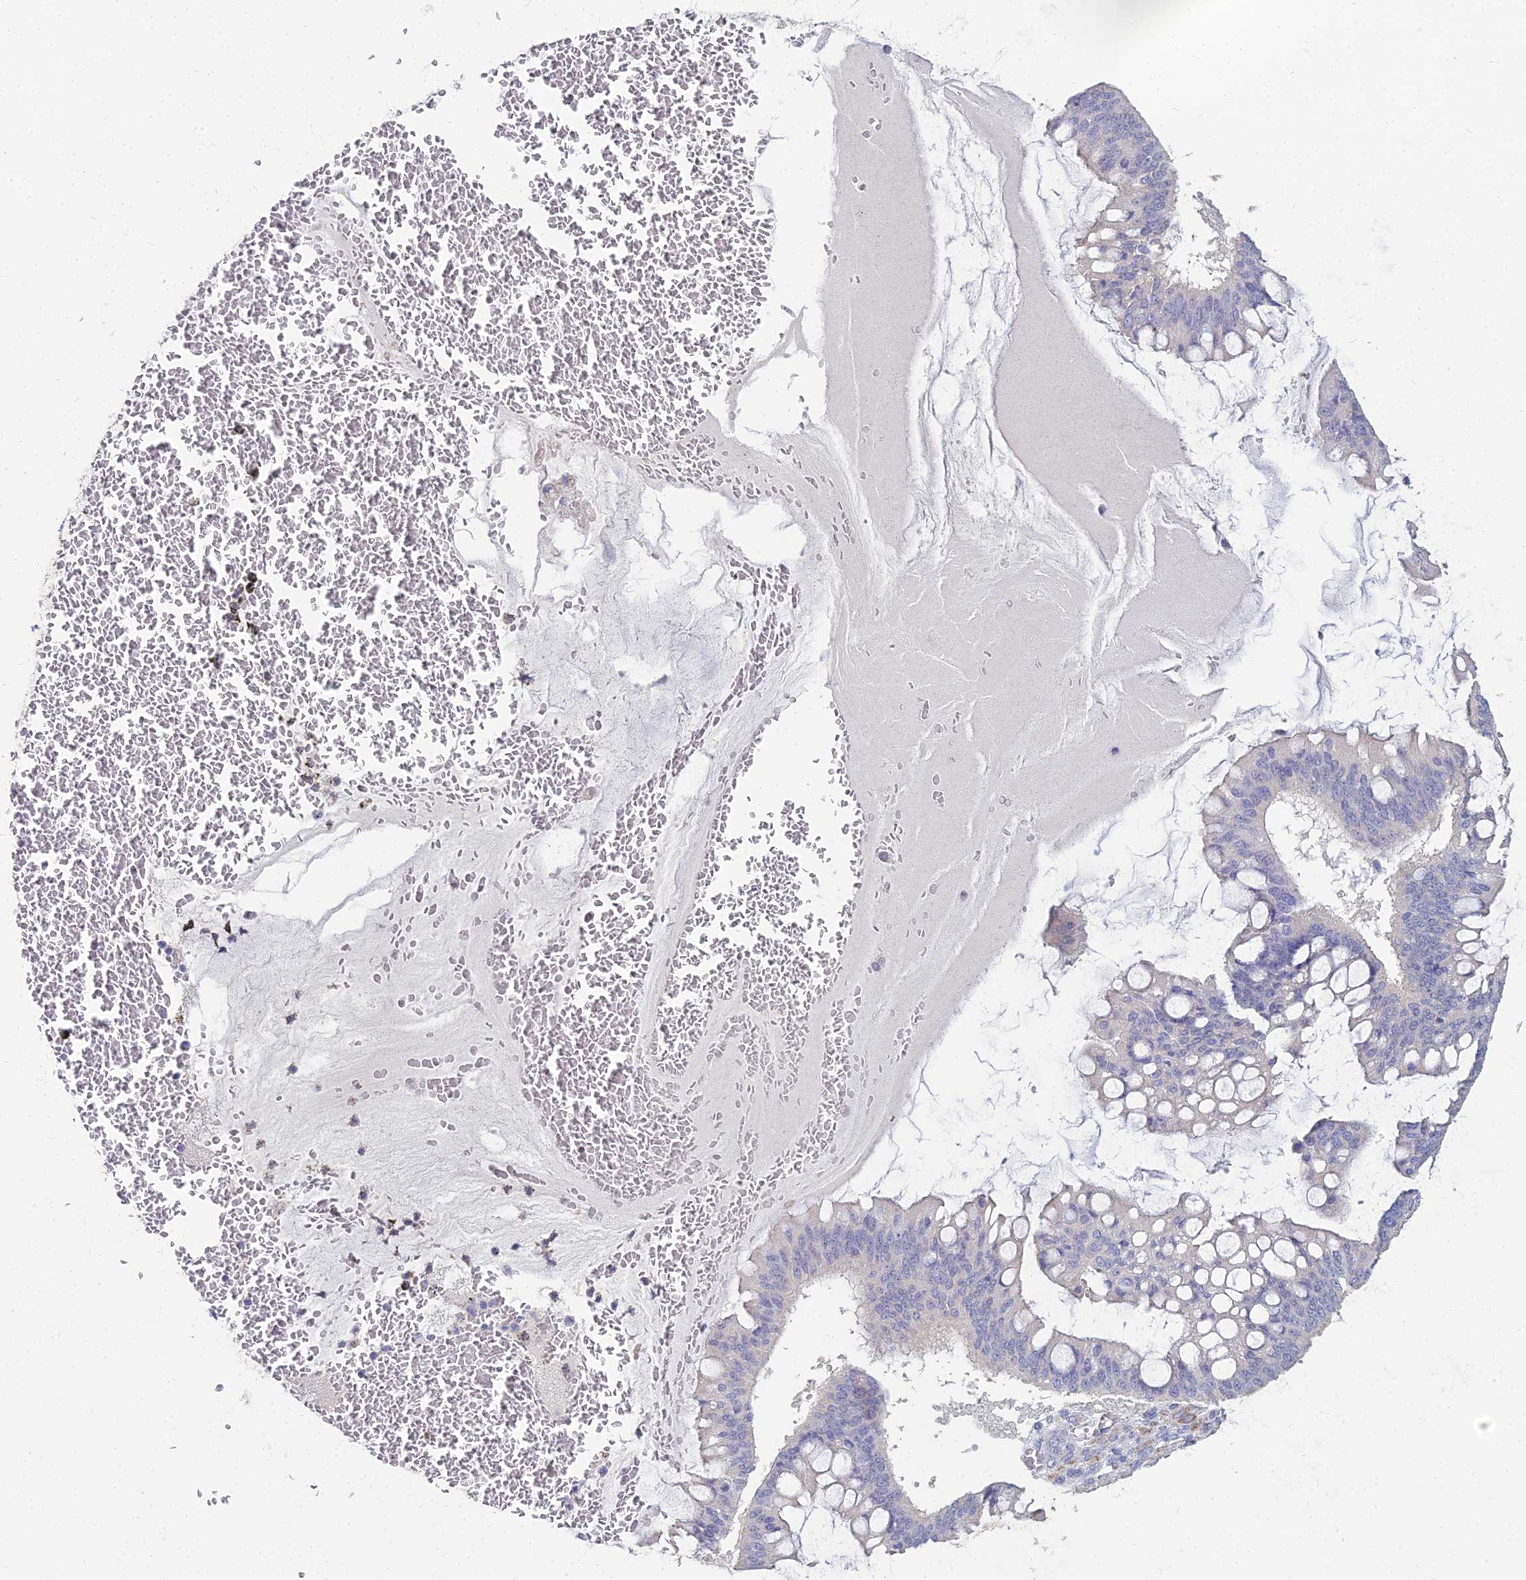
{"staining": {"intensity": "negative", "quantity": "none", "location": "none"}, "tissue": "ovarian cancer", "cell_type": "Tumor cells", "image_type": "cancer", "snomed": [{"axis": "morphology", "description": "Cystadenocarcinoma, mucinous, NOS"}, {"axis": "topography", "description": "Ovary"}], "caption": "High power microscopy photomicrograph of an IHC micrograph of ovarian cancer, revealing no significant expression in tumor cells.", "gene": "NPY", "patient": {"sex": "female", "age": 73}}